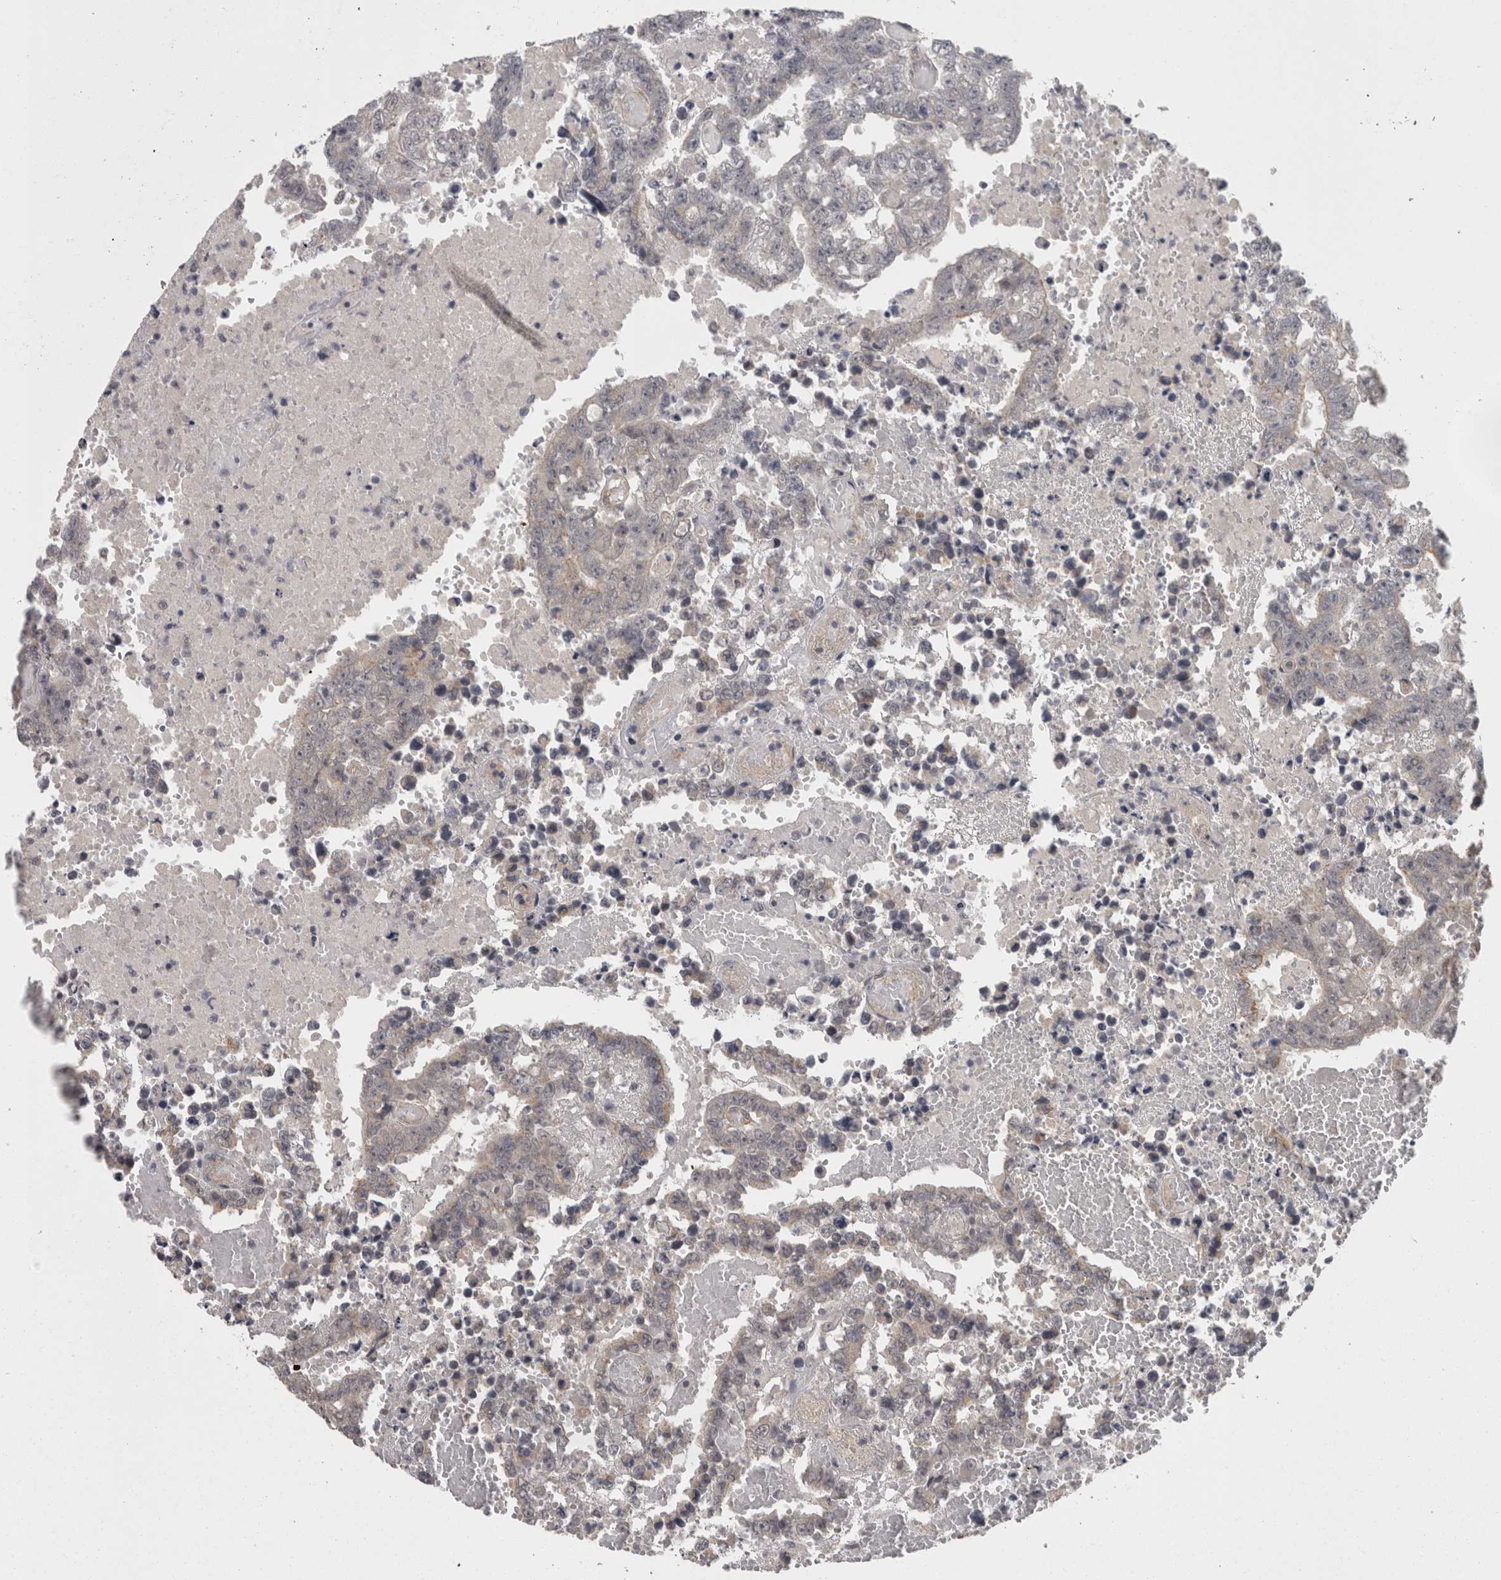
{"staining": {"intensity": "negative", "quantity": "none", "location": "none"}, "tissue": "testis cancer", "cell_type": "Tumor cells", "image_type": "cancer", "snomed": [{"axis": "morphology", "description": "Carcinoma, Embryonal, NOS"}, {"axis": "topography", "description": "Testis"}], "caption": "A photomicrograph of human testis cancer is negative for staining in tumor cells.", "gene": "RMDN1", "patient": {"sex": "male", "age": 25}}